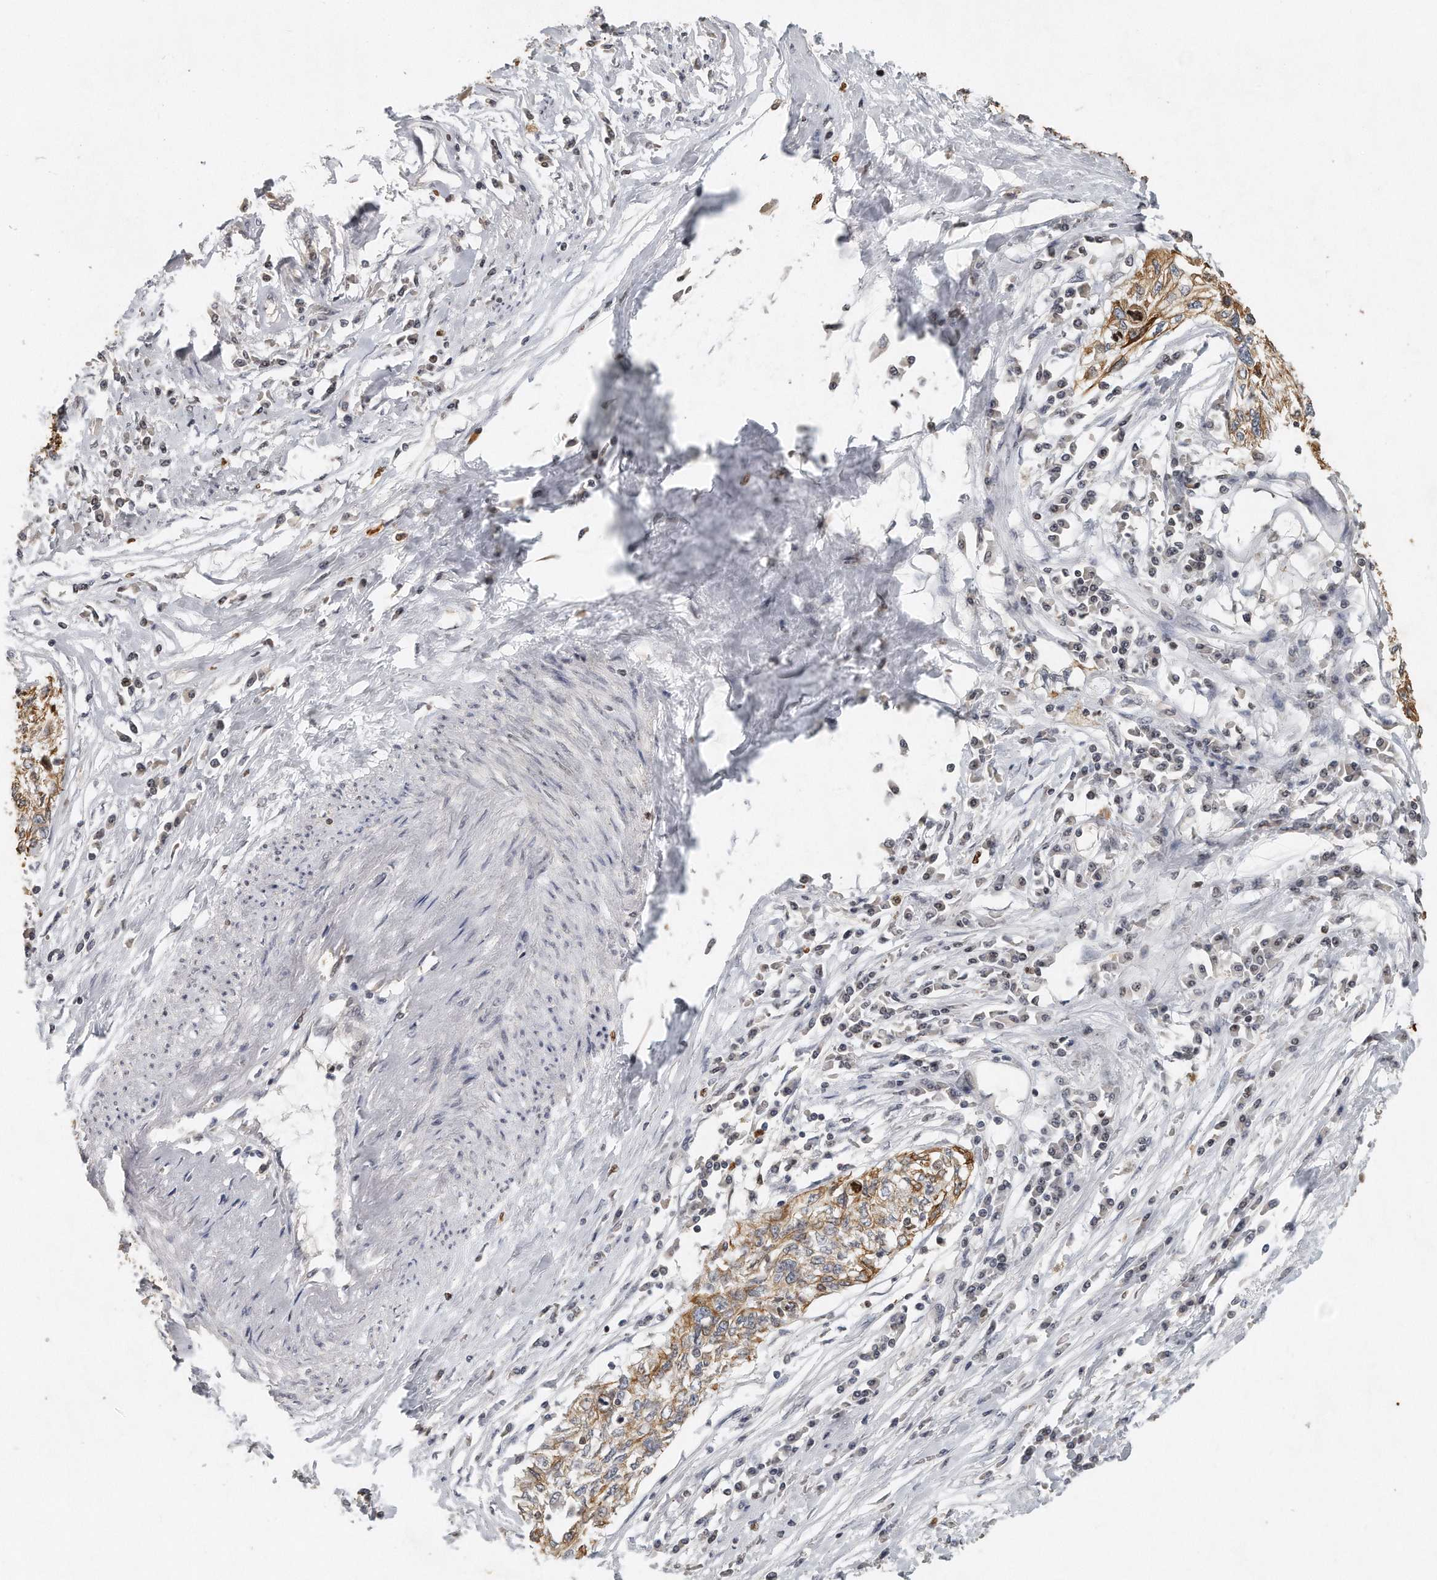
{"staining": {"intensity": "moderate", "quantity": ">75%", "location": "cytoplasmic/membranous"}, "tissue": "cervical cancer", "cell_type": "Tumor cells", "image_type": "cancer", "snomed": [{"axis": "morphology", "description": "Squamous cell carcinoma, NOS"}, {"axis": "topography", "description": "Cervix"}], "caption": "A photomicrograph showing moderate cytoplasmic/membranous positivity in approximately >75% of tumor cells in cervical cancer (squamous cell carcinoma), as visualized by brown immunohistochemical staining.", "gene": "CAMK1", "patient": {"sex": "female", "age": 57}}